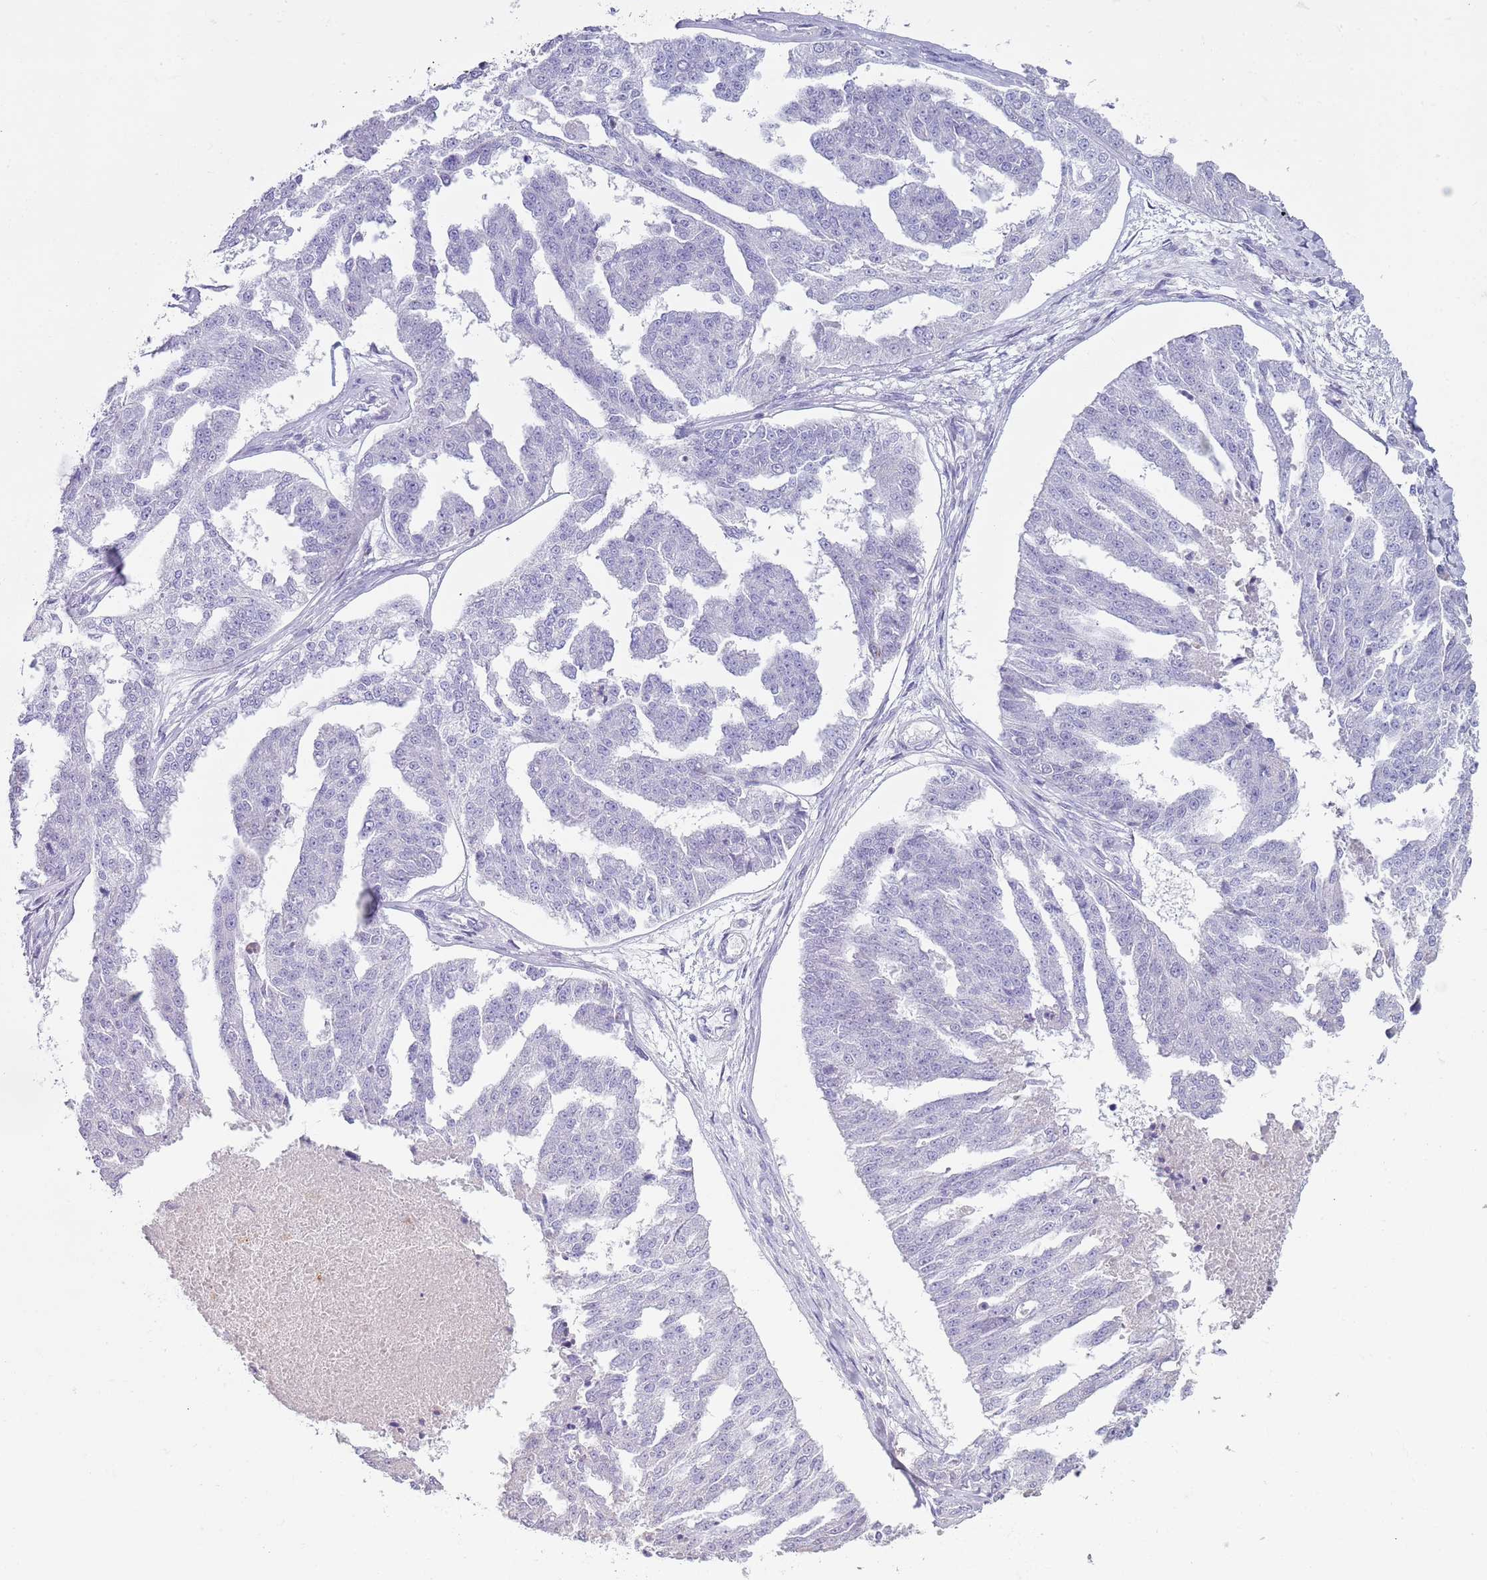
{"staining": {"intensity": "negative", "quantity": "none", "location": "none"}, "tissue": "ovarian cancer", "cell_type": "Tumor cells", "image_type": "cancer", "snomed": [{"axis": "morphology", "description": "Cystadenocarcinoma, serous, NOS"}, {"axis": "topography", "description": "Ovary"}], "caption": "Immunohistochemistry image of neoplastic tissue: ovarian serous cystadenocarcinoma stained with DAB reveals no significant protein positivity in tumor cells.", "gene": "CD177", "patient": {"sex": "female", "age": 58}}